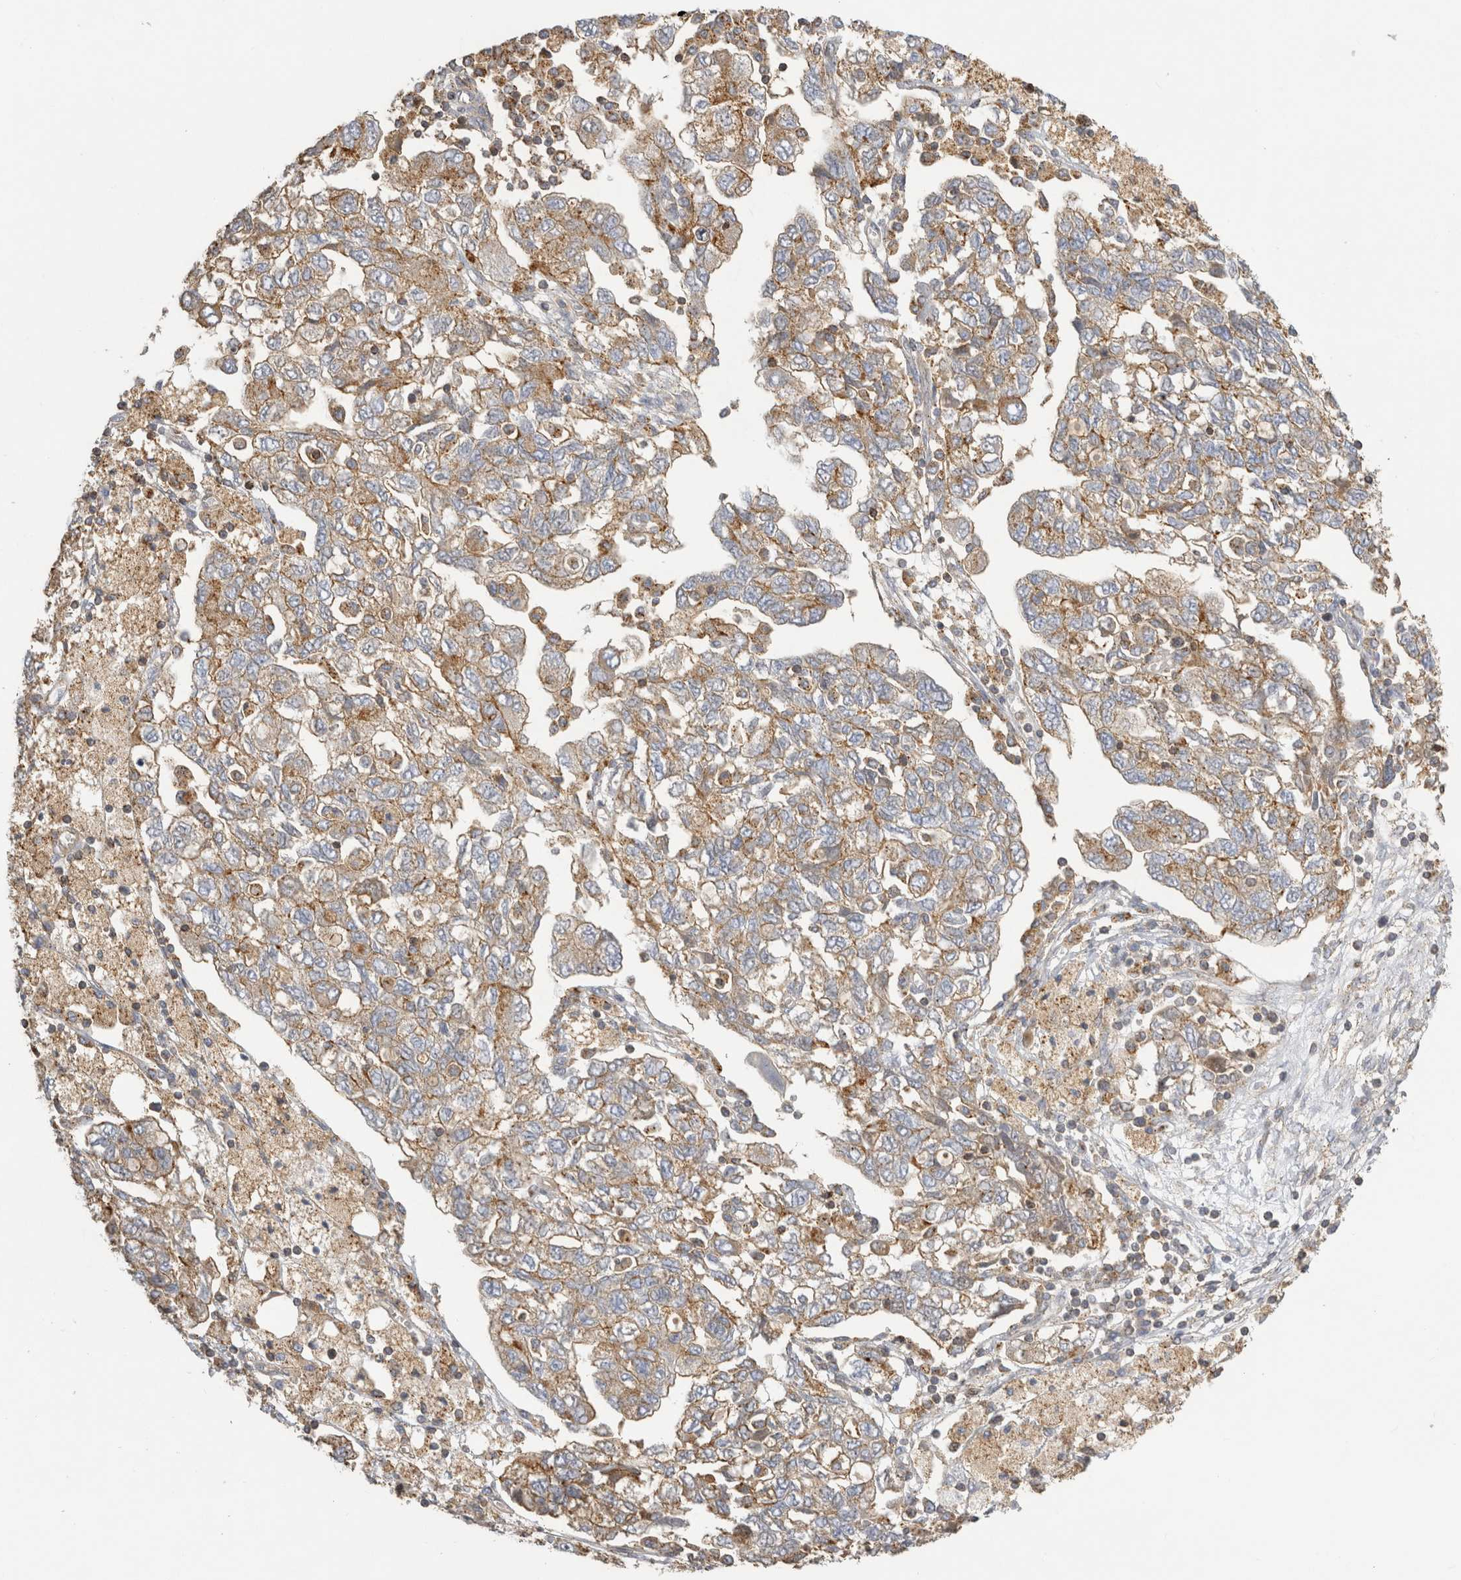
{"staining": {"intensity": "weak", "quantity": ">75%", "location": "cytoplasmic/membranous"}, "tissue": "ovarian cancer", "cell_type": "Tumor cells", "image_type": "cancer", "snomed": [{"axis": "morphology", "description": "Carcinoma, NOS"}, {"axis": "morphology", "description": "Cystadenocarcinoma, serous, NOS"}, {"axis": "topography", "description": "Ovary"}], "caption": "DAB (3,3'-diaminobenzidine) immunohistochemical staining of human ovarian serous cystadenocarcinoma demonstrates weak cytoplasmic/membranous protein expression in approximately >75% of tumor cells.", "gene": "CHMP6", "patient": {"sex": "female", "age": 69}}